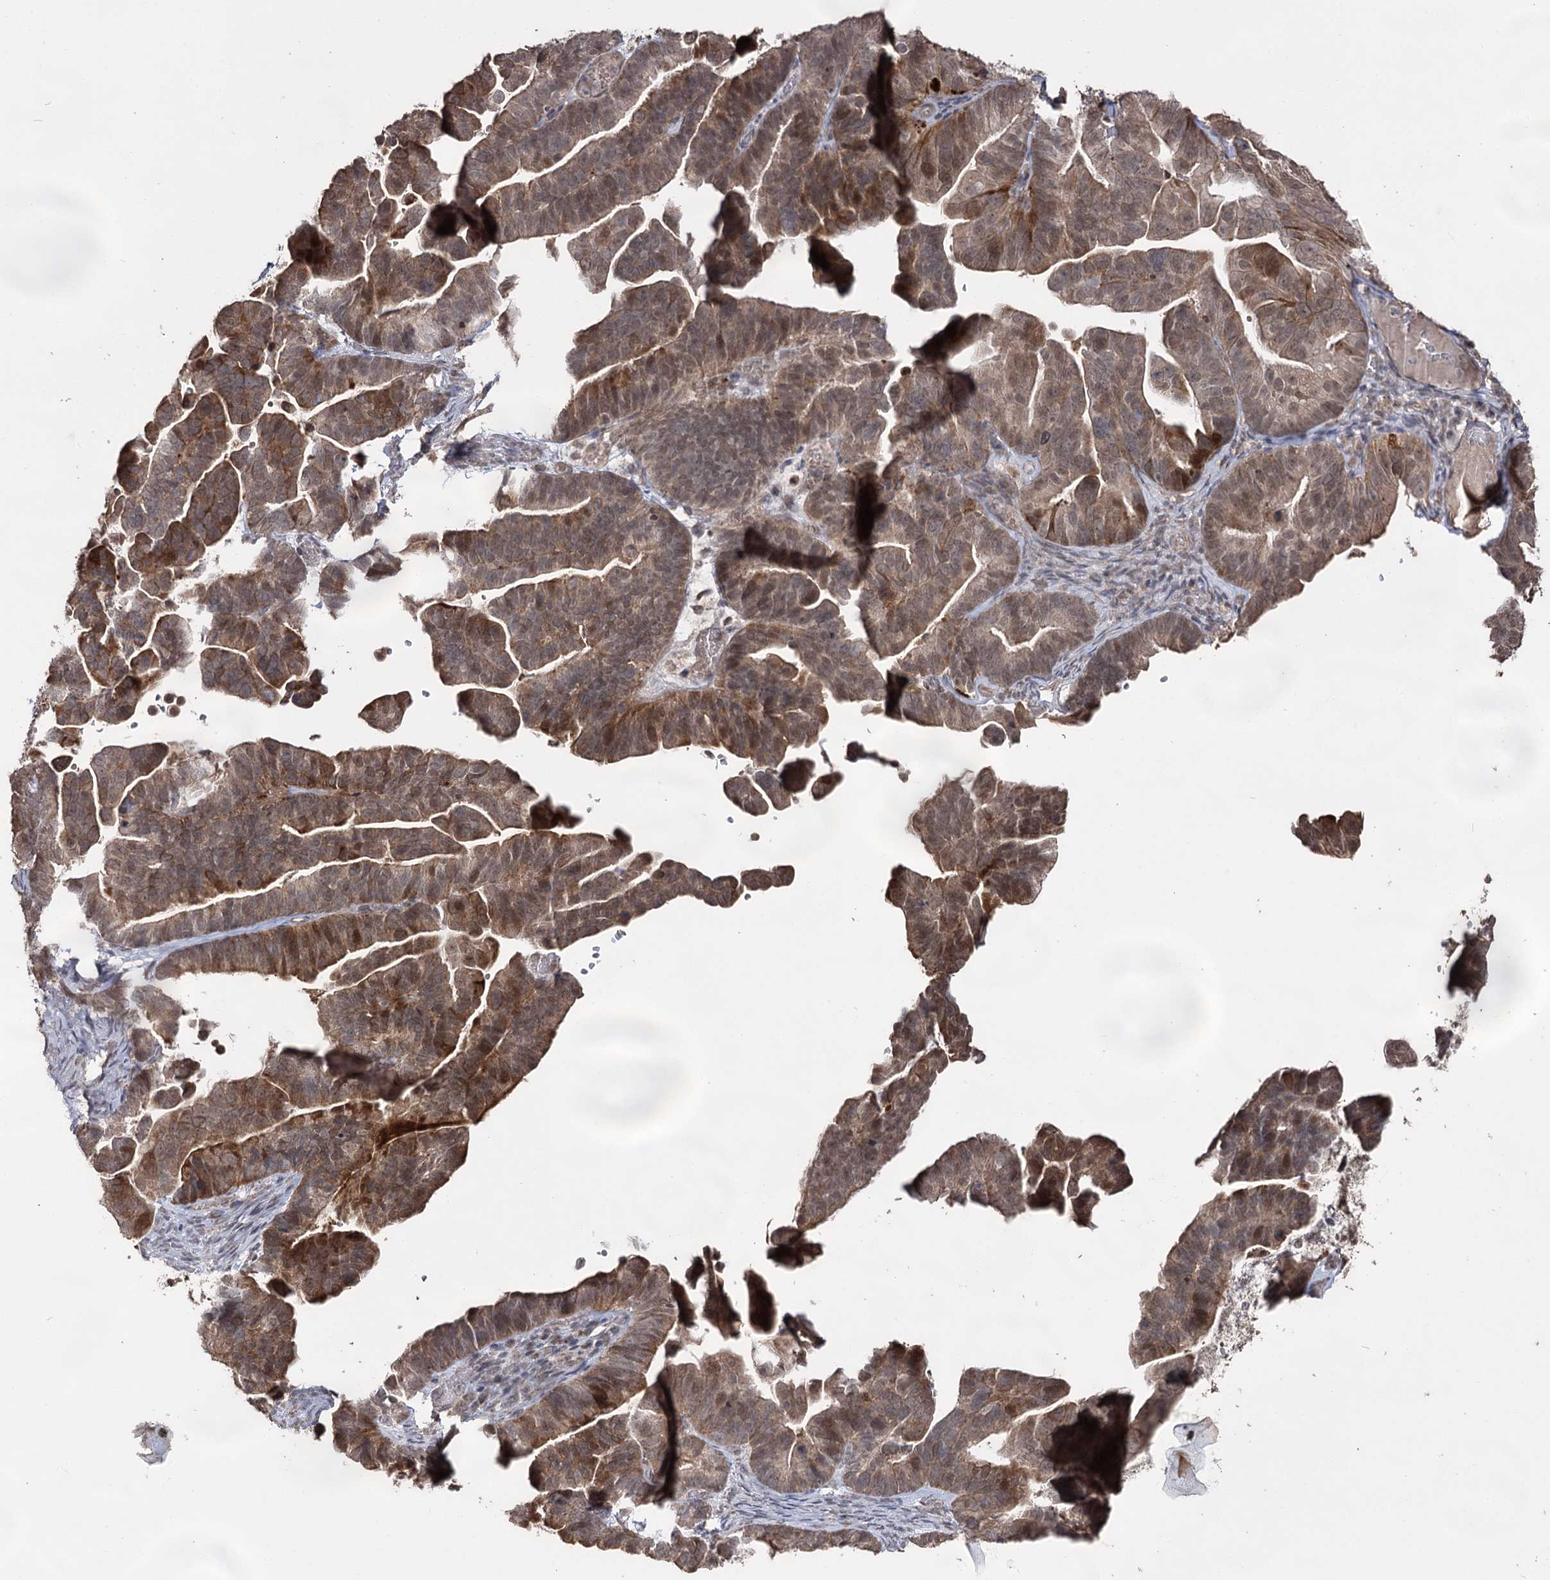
{"staining": {"intensity": "moderate", "quantity": ">75%", "location": "cytoplasmic/membranous,nuclear"}, "tissue": "ovarian cancer", "cell_type": "Tumor cells", "image_type": "cancer", "snomed": [{"axis": "morphology", "description": "Cystadenocarcinoma, serous, NOS"}, {"axis": "topography", "description": "Ovary"}], "caption": "A medium amount of moderate cytoplasmic/membranous and nuclear staining is present in approximately >75% of tumor cells in ovarian cancer (serous cystadenocarcinoma) tissue.", "gene": "ACTR6", "patient": {"sex": "female", "age": 56}}